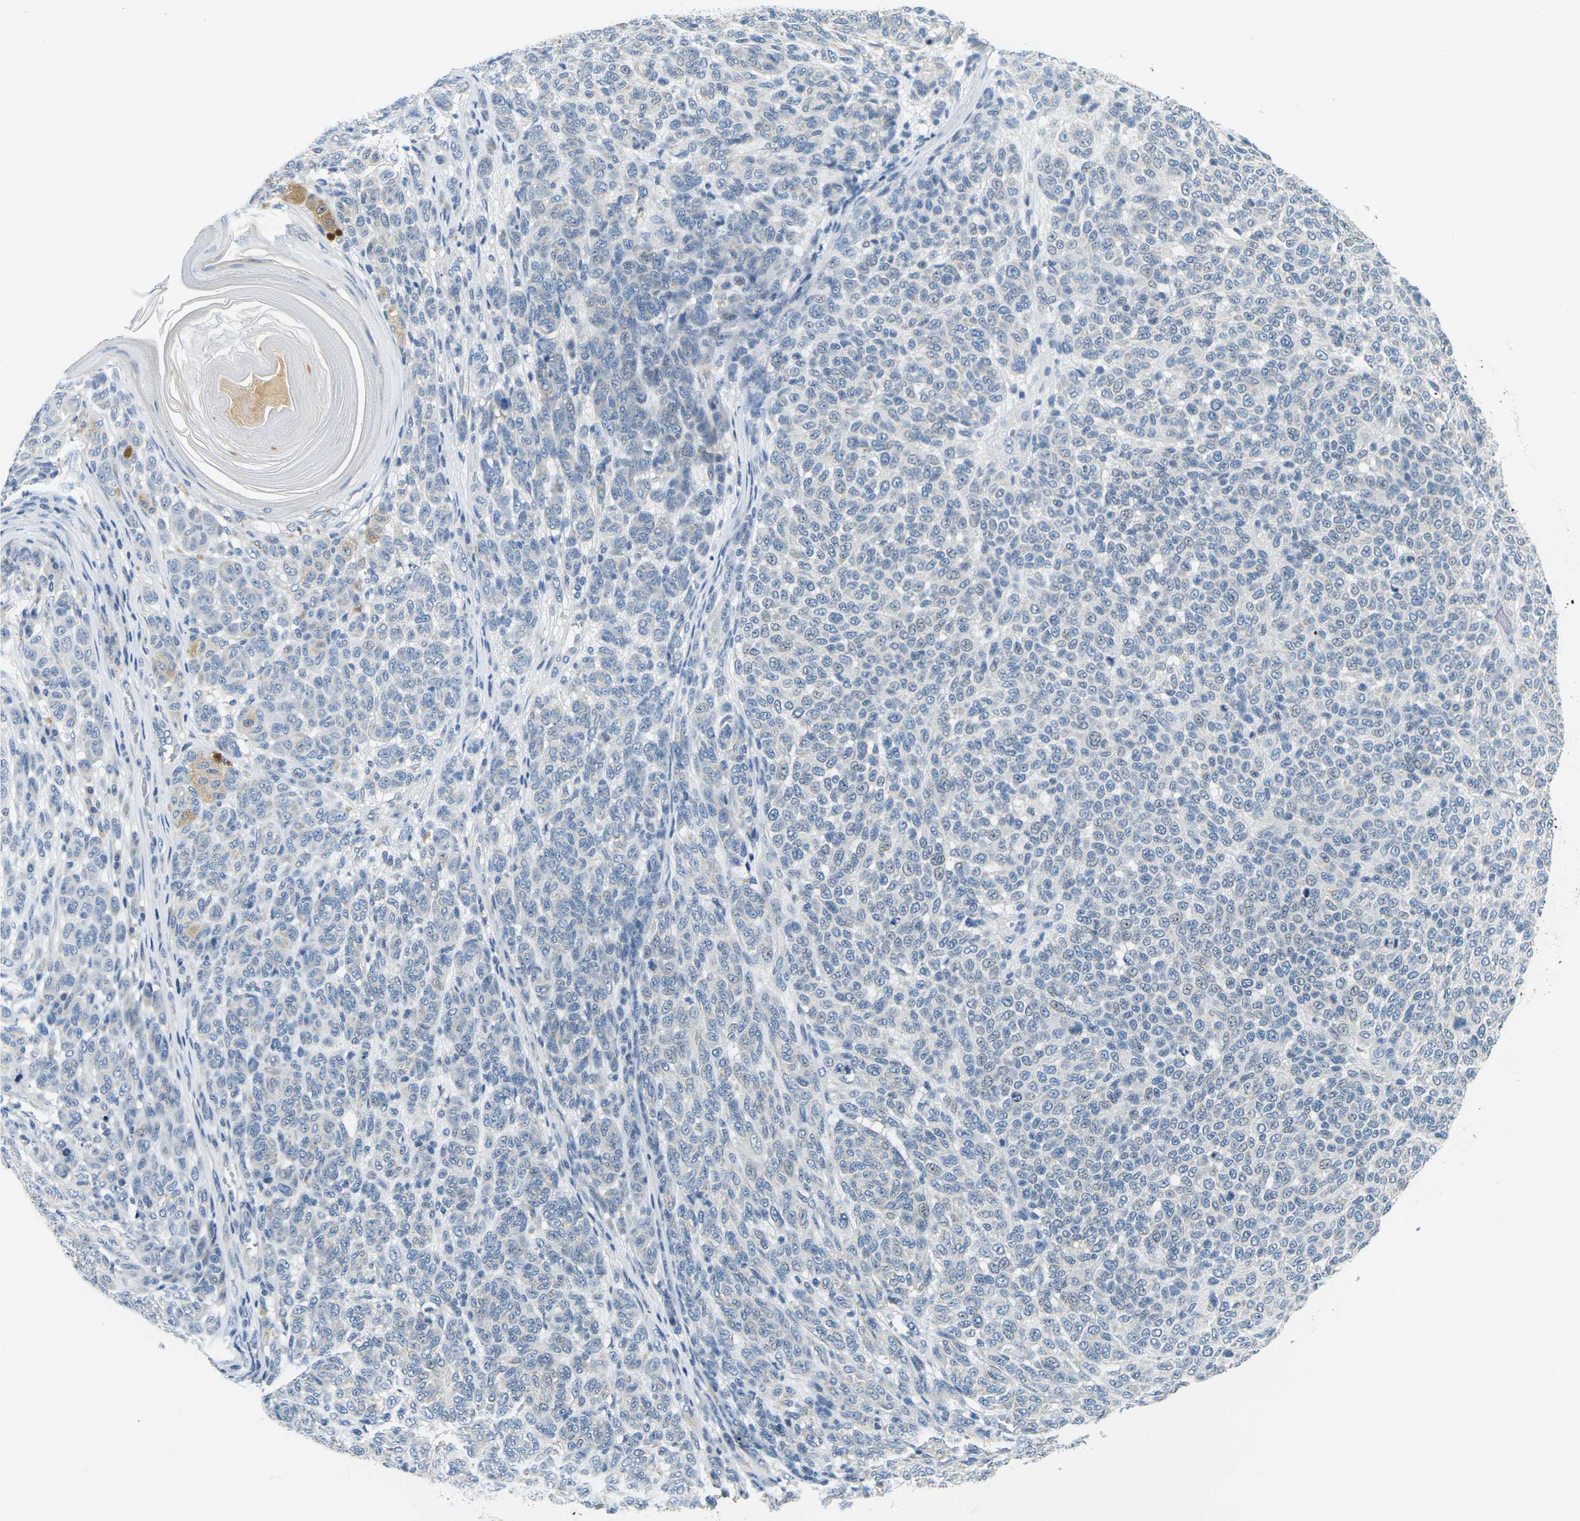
{"staining": {"intensity": "negative", "quantity": "none", "location": "none"}, "tissue": "melanoma", "cell_type": "Tumor cells", "image_type": "cancer", "snomed": [{"axis": "morphology", "description": "Malignant melanoma, NOS"}, {"axis": "topography", "description": "Skin"}], "caption": "Tumor cells are negative for brown protein staining in malignant melanoma.", "gene": "SHISAL2B", "patient": {"sex": "male", "age": 59}}